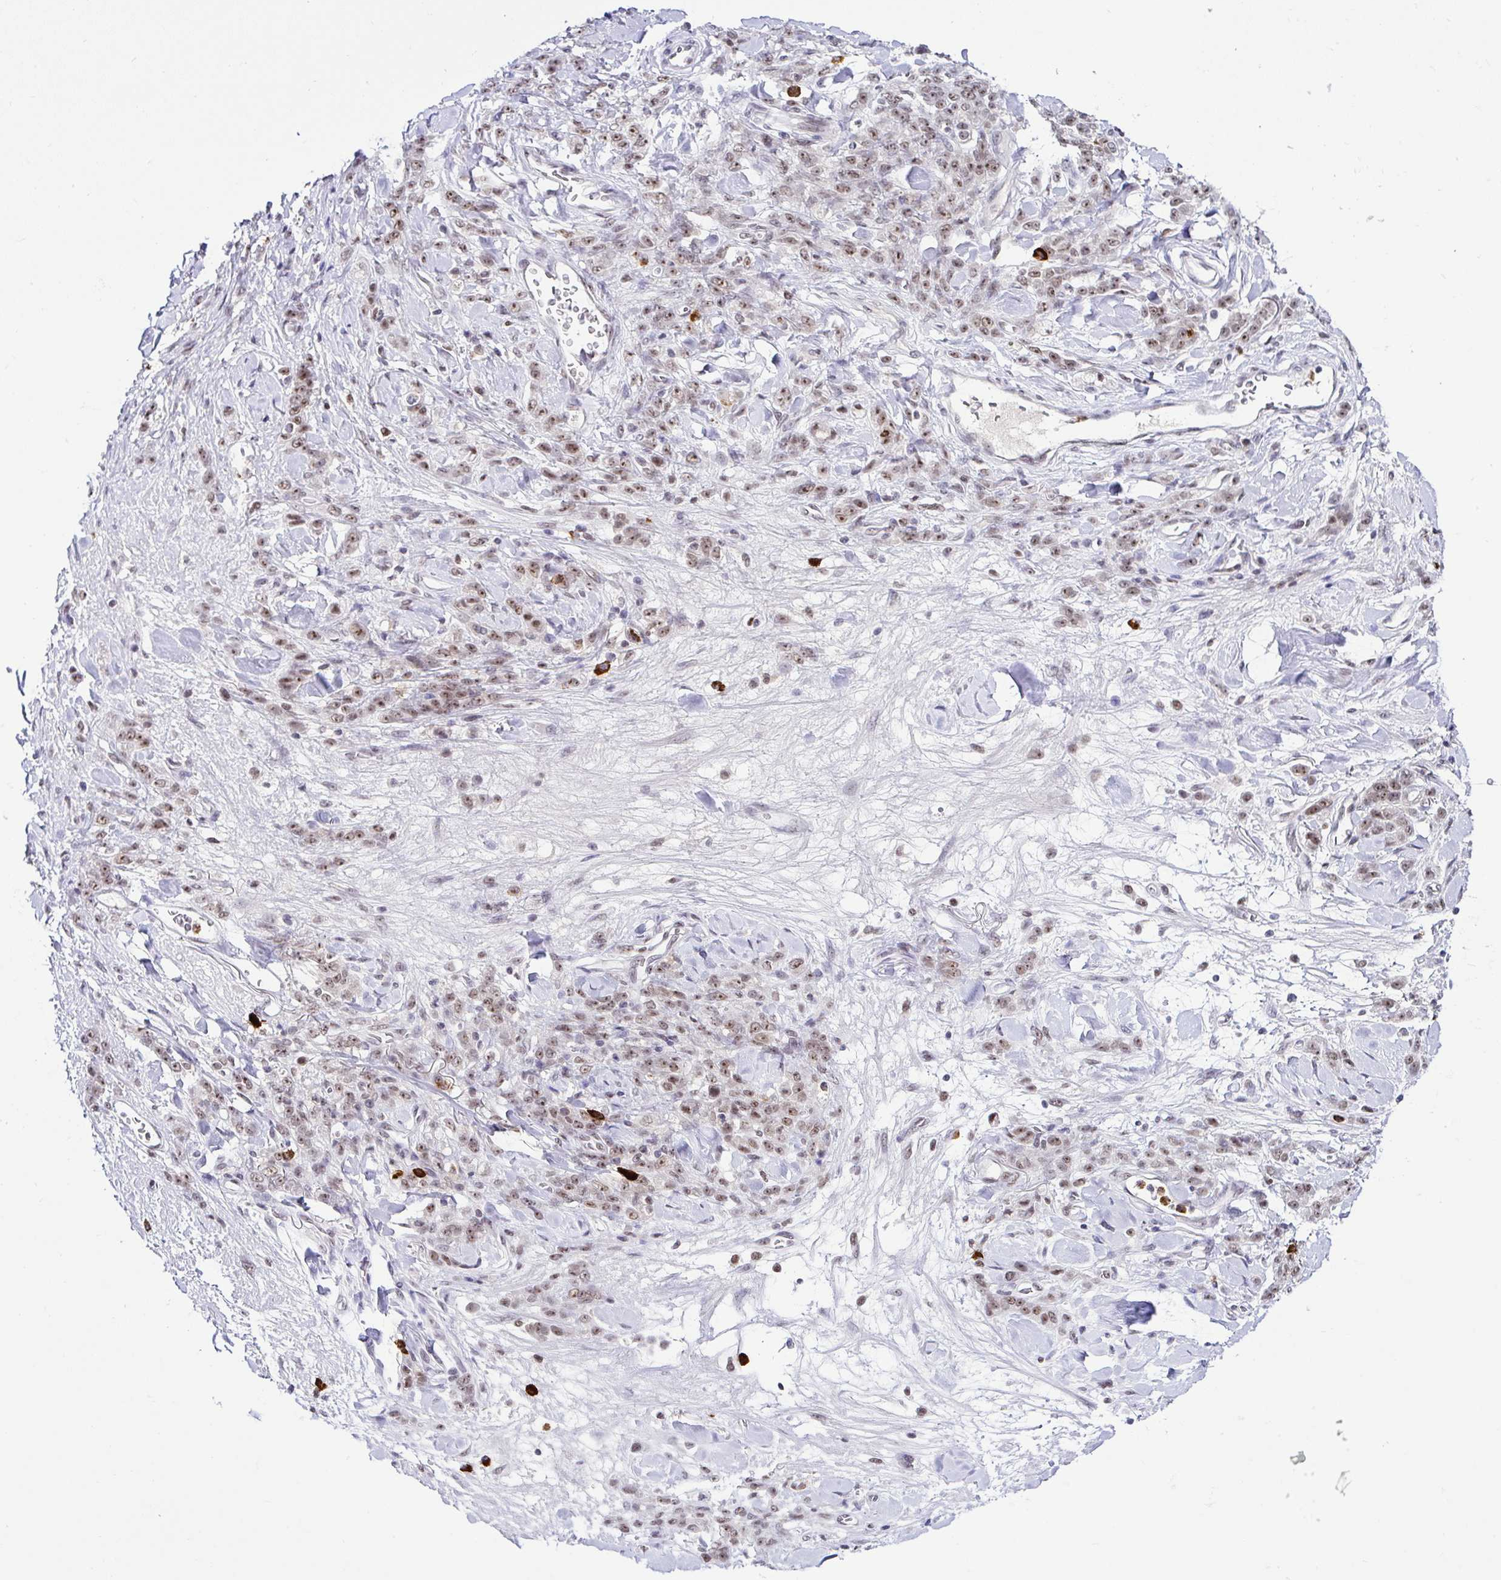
{"staining": {"intensity": "moderate", "quantity": ">75%", "location": "nuclear"}, "tissue": "stomach cancer", "cell_type": "Tumor cells", "image_type": "cancer", "snomed": [{"axis": "morphology", "description": "Normal tissue, NOS"}, {"axis": "morphology", "description": "Adenocarcinoma, NOS"}, {"axis": "topography", "description": "Stomach"}], "caption": "Immunohistochemistry image of adenocarcinoma (stomach) stained for a protein (brown), which reveals medium levels of moderate nuclear staining in approximately >75% of tumor cells.", "gene": "PTPN2", "patient": {"sex": "male", "age": 82}}